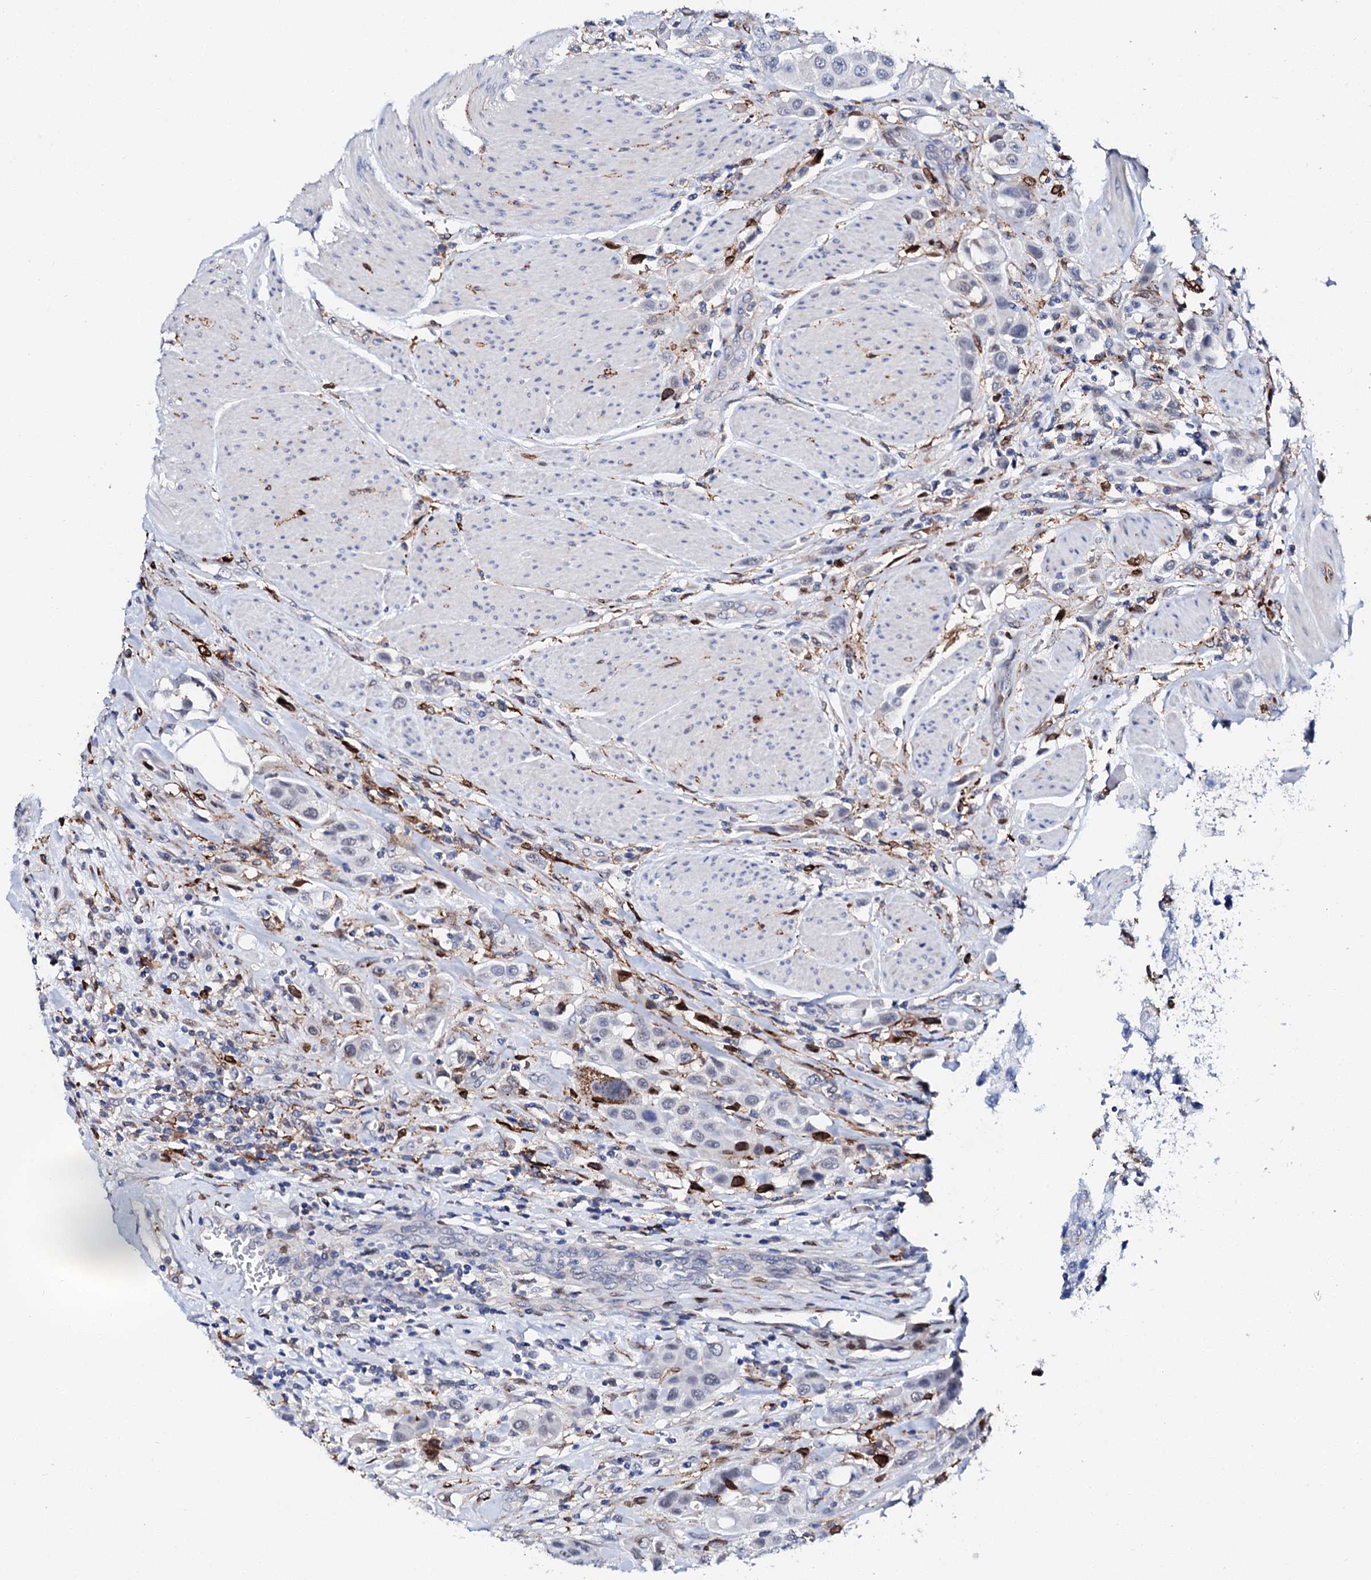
{"staining": {"intensity": "negative", "quantity": "none", "location": "none"}, "tissue": "urothelial cancer", "cell_type": "Tumor cells", "image_type": "cancer", "snomed": [{"axis": "morphology", "description": "Urothelial carcinoma, High grade"}, {"axis": "topography", "description": "Urinary bladder"}], "caption": "Immunohistochemistry of human urothelial carcinoma (high-grade) reveals no staining in tumor cells.", "gene": "MED13L", "patient": {"sex": "male", "age": 50}}